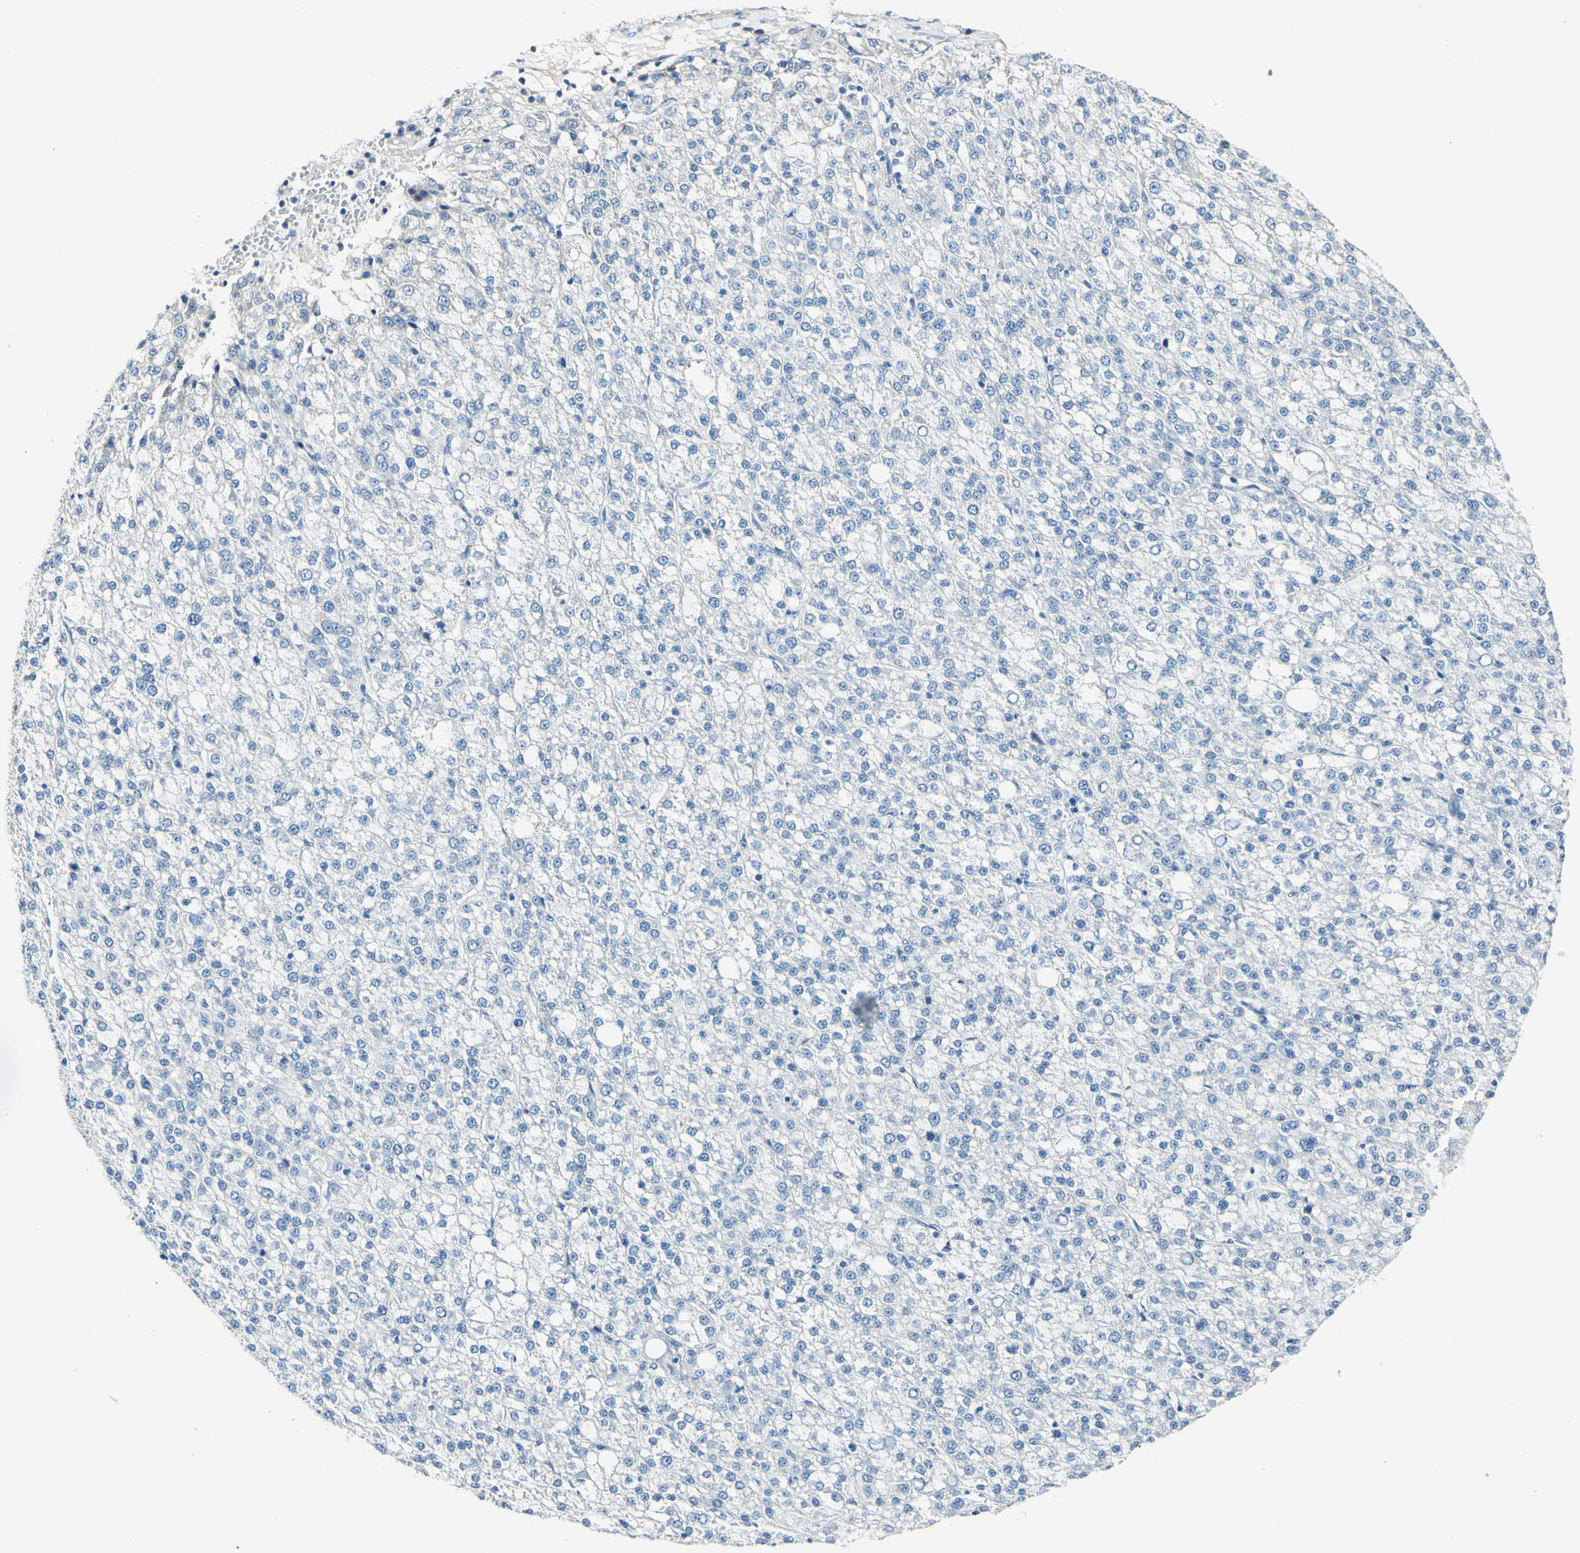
{"staining": {"intensity": "negative", "quantity": "none", "location": "none"}, "tissue": "liver cancer", "cell_type": "Tumor cells", "image_type": "cancer", "snomed": [{"axis": "morphology", "description": "Carcinoma, Hepatocellular, NOS"}, {"axis": "topography", "description": "Liver"}], "caption": "This image is of hepatocellular carcinoma (liver) stained with immunohistochemistry to label a protein in brown with the nuclei are counter-stained blue. There is no expression in tumor cells. Nuclei are stained in blue.", "gene": "COL6A3", "patient": {"sex": "female", "age": 58}}